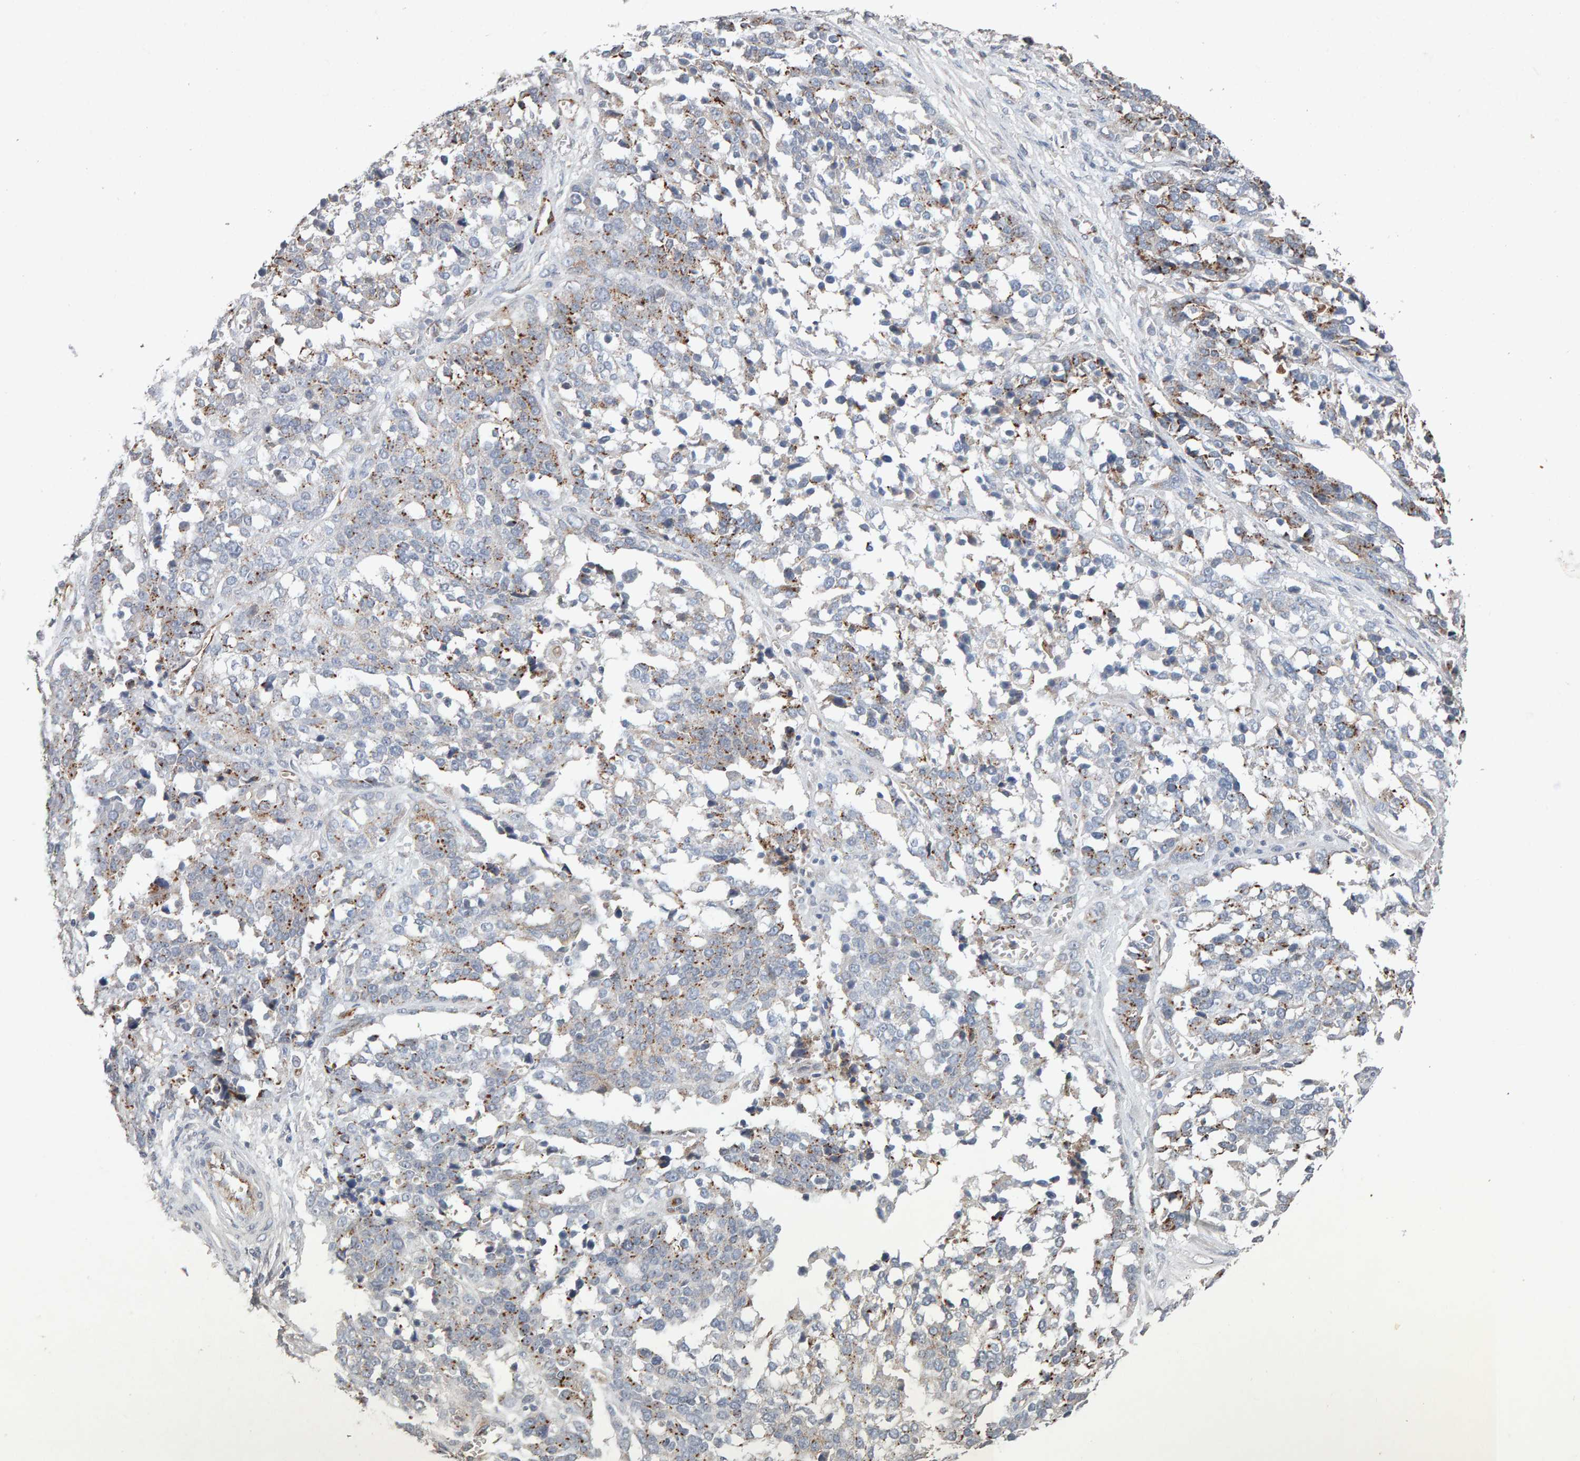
{"staining": {"intensity": "moderate", "quantity": "25%-75%", "location": "cytoplasmic/membranous"}, "tissue": "ovarian cancer", "cell_type": "Tumor cells", "image_type": "cancer", "snomed": [{"axis": "morphology", "description": "Cystadenocarcinoma, serous, NOS"}, {"axis": "topography", "description": "Ovary"}], "caption": "Protein expression analysis of ovarian serous cystadenocarcinoma reveals moderate cytoplasmic/membranous positivity in about 25%-75% of tumor cells.", "gene": "PTPRM", "patient": {"sex": "female", "age": 44}}